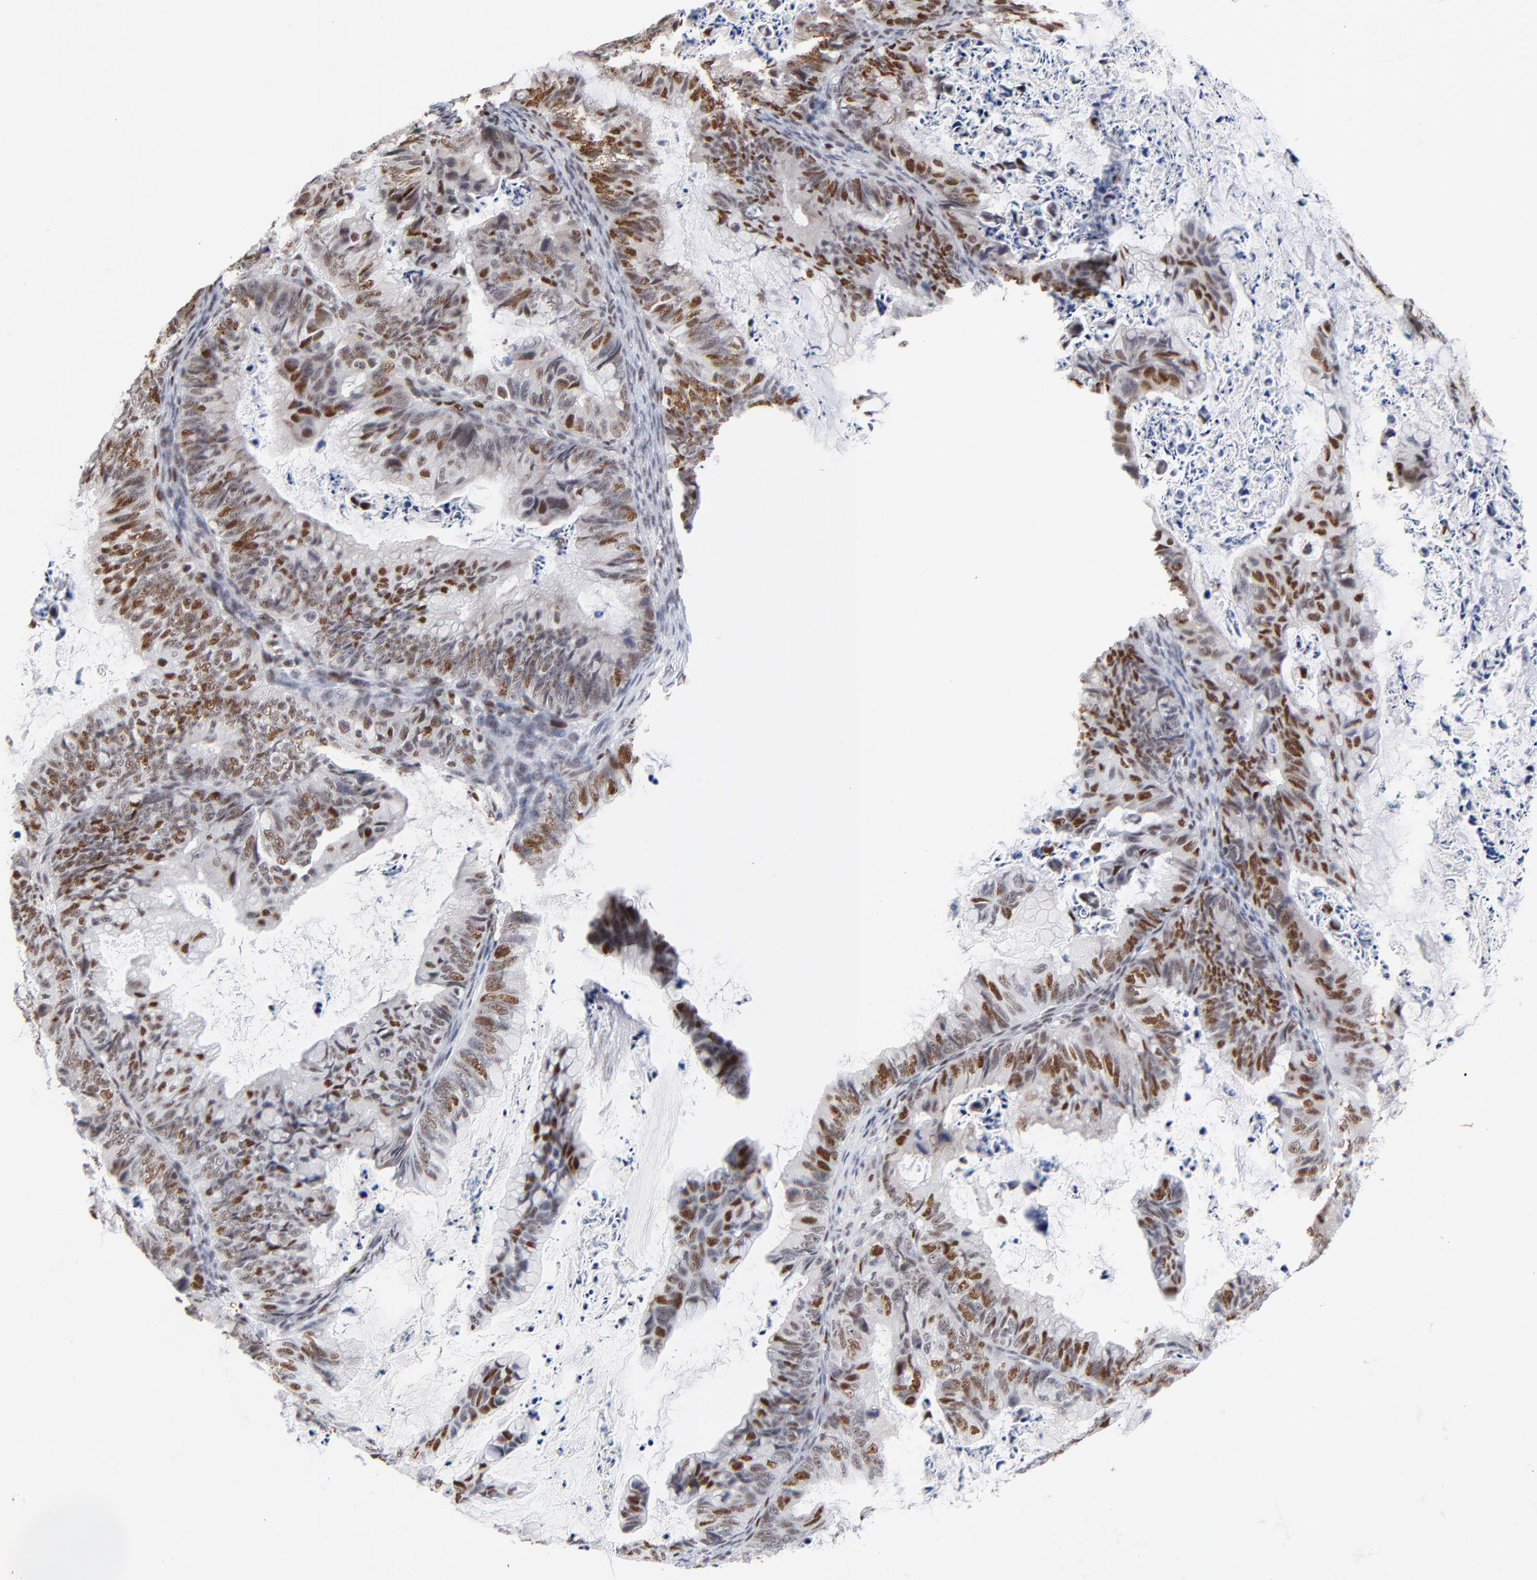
{"staining": {"intensity": "strong", "quantity": ">75%", "location": "nuclear"}, "tissue": "ovarian cancer", "cell_type": "Tumor cells", "image_type": "cancer", "snomed": [{"axis": "morphology", "description": "Cystadenocarcinoma, mucinous, NOS"}, {"axis": "topography", "description": "Ovary"}], "caption": "DAB immunohistochemical staining of human ovarian mucinous cystadenocarcinoma demonstrates strong nuclear protein expression in approximately >75% of tumor cells.", "gene": "CREB1", "patient": {"sex": "female", "age": 36}}